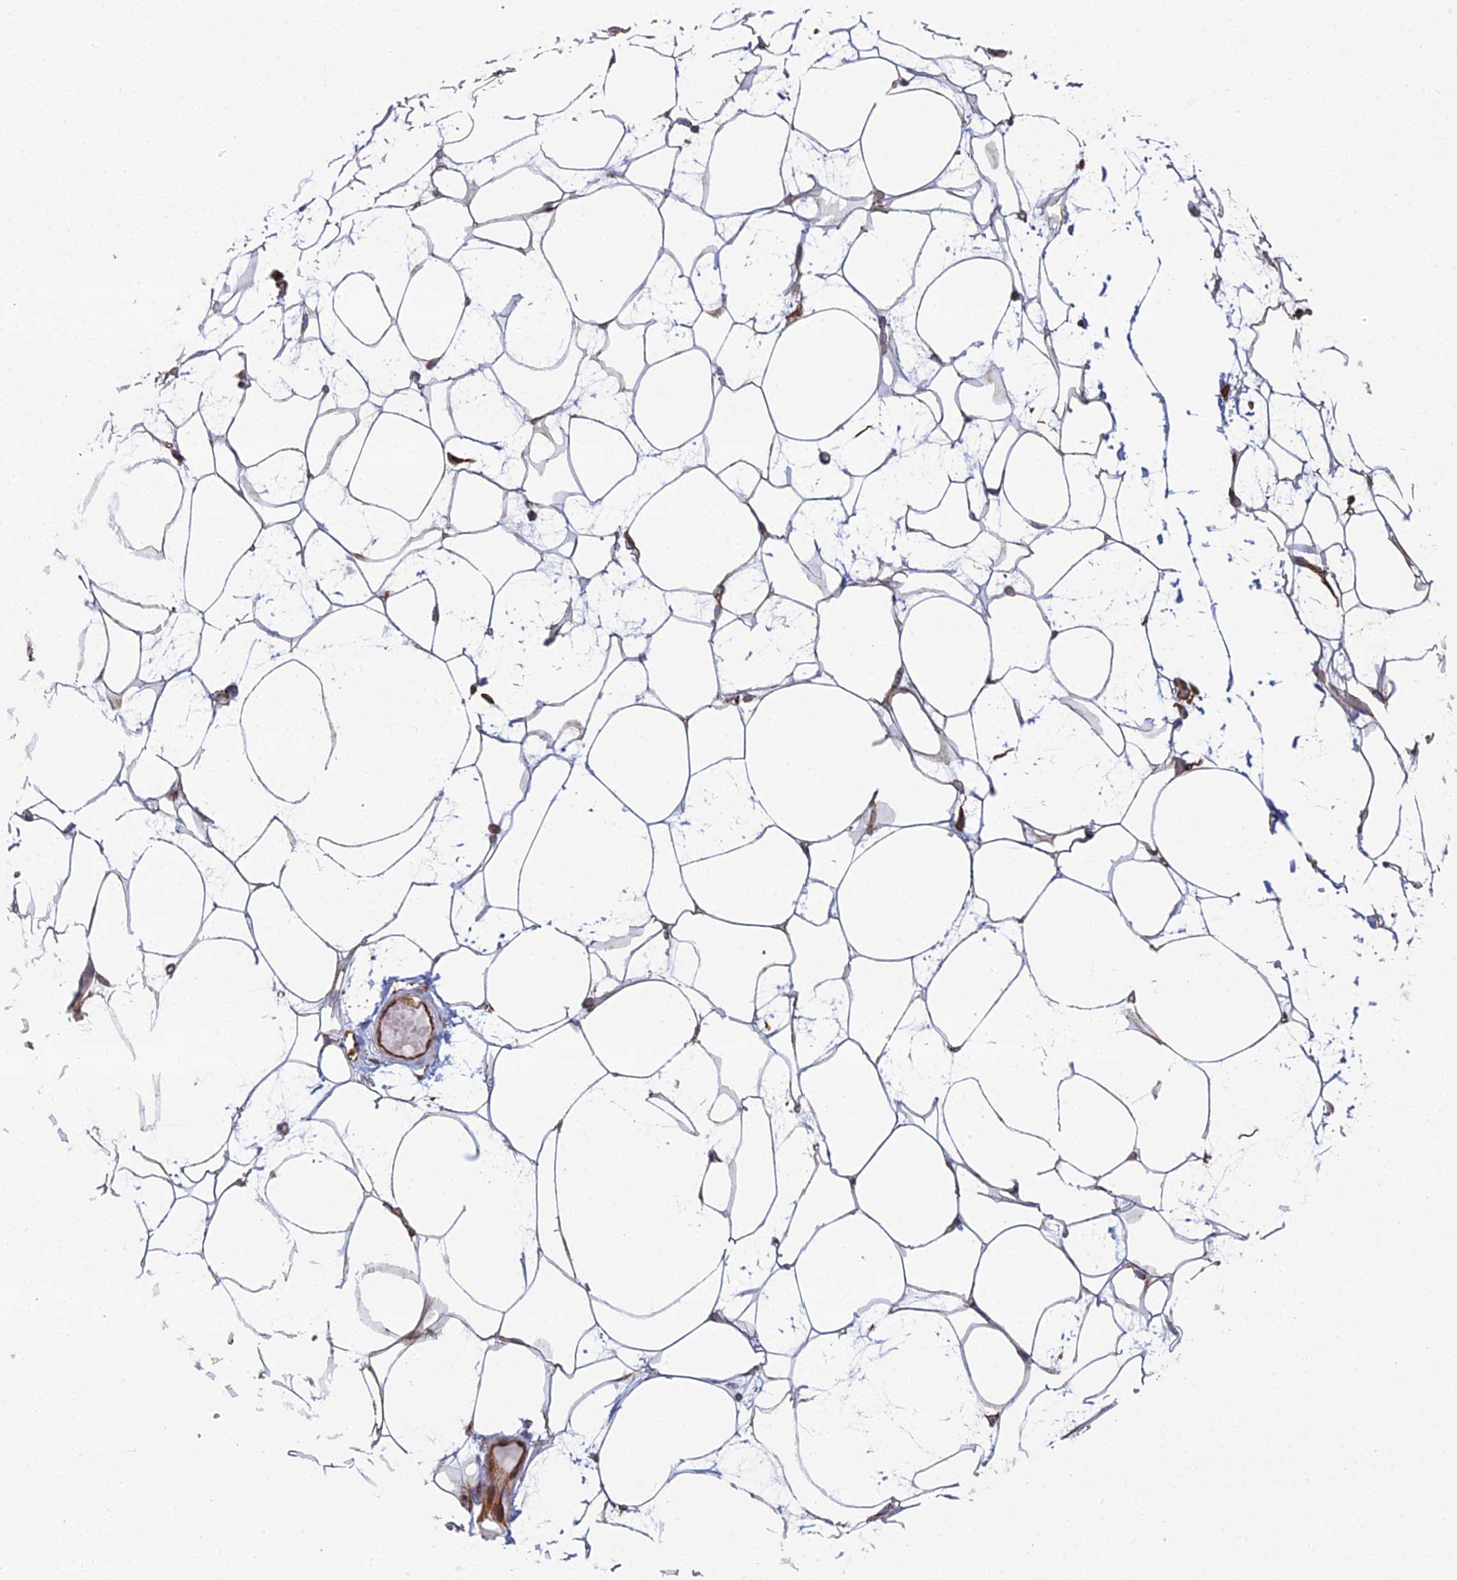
{"staining": {"intensity": "moderate", "quantity": ">75%", "location": "cytoplasmic/membranous"}, "tissue": "adipose tissue", "cell_type": "Adipocytes", "image_type": "normal", "snomed": [{"axis": "morphology", "description": "Normal tissue, NOS"}, {"axis": "topography", "description": "Breast"}], "caption": "Moderate cytoplasmic/membranous expression is appreciated in about >75% of adipocytes in benign adipose tissue. The staining is performed using DAB (3,3'-diaminobenzidine) brown chromogen to label protein expression. The nuclei are counter-stained blue using hematoxylin.", "gene": "CLVS2", "patient": {"sex": "female", "age": 23}}